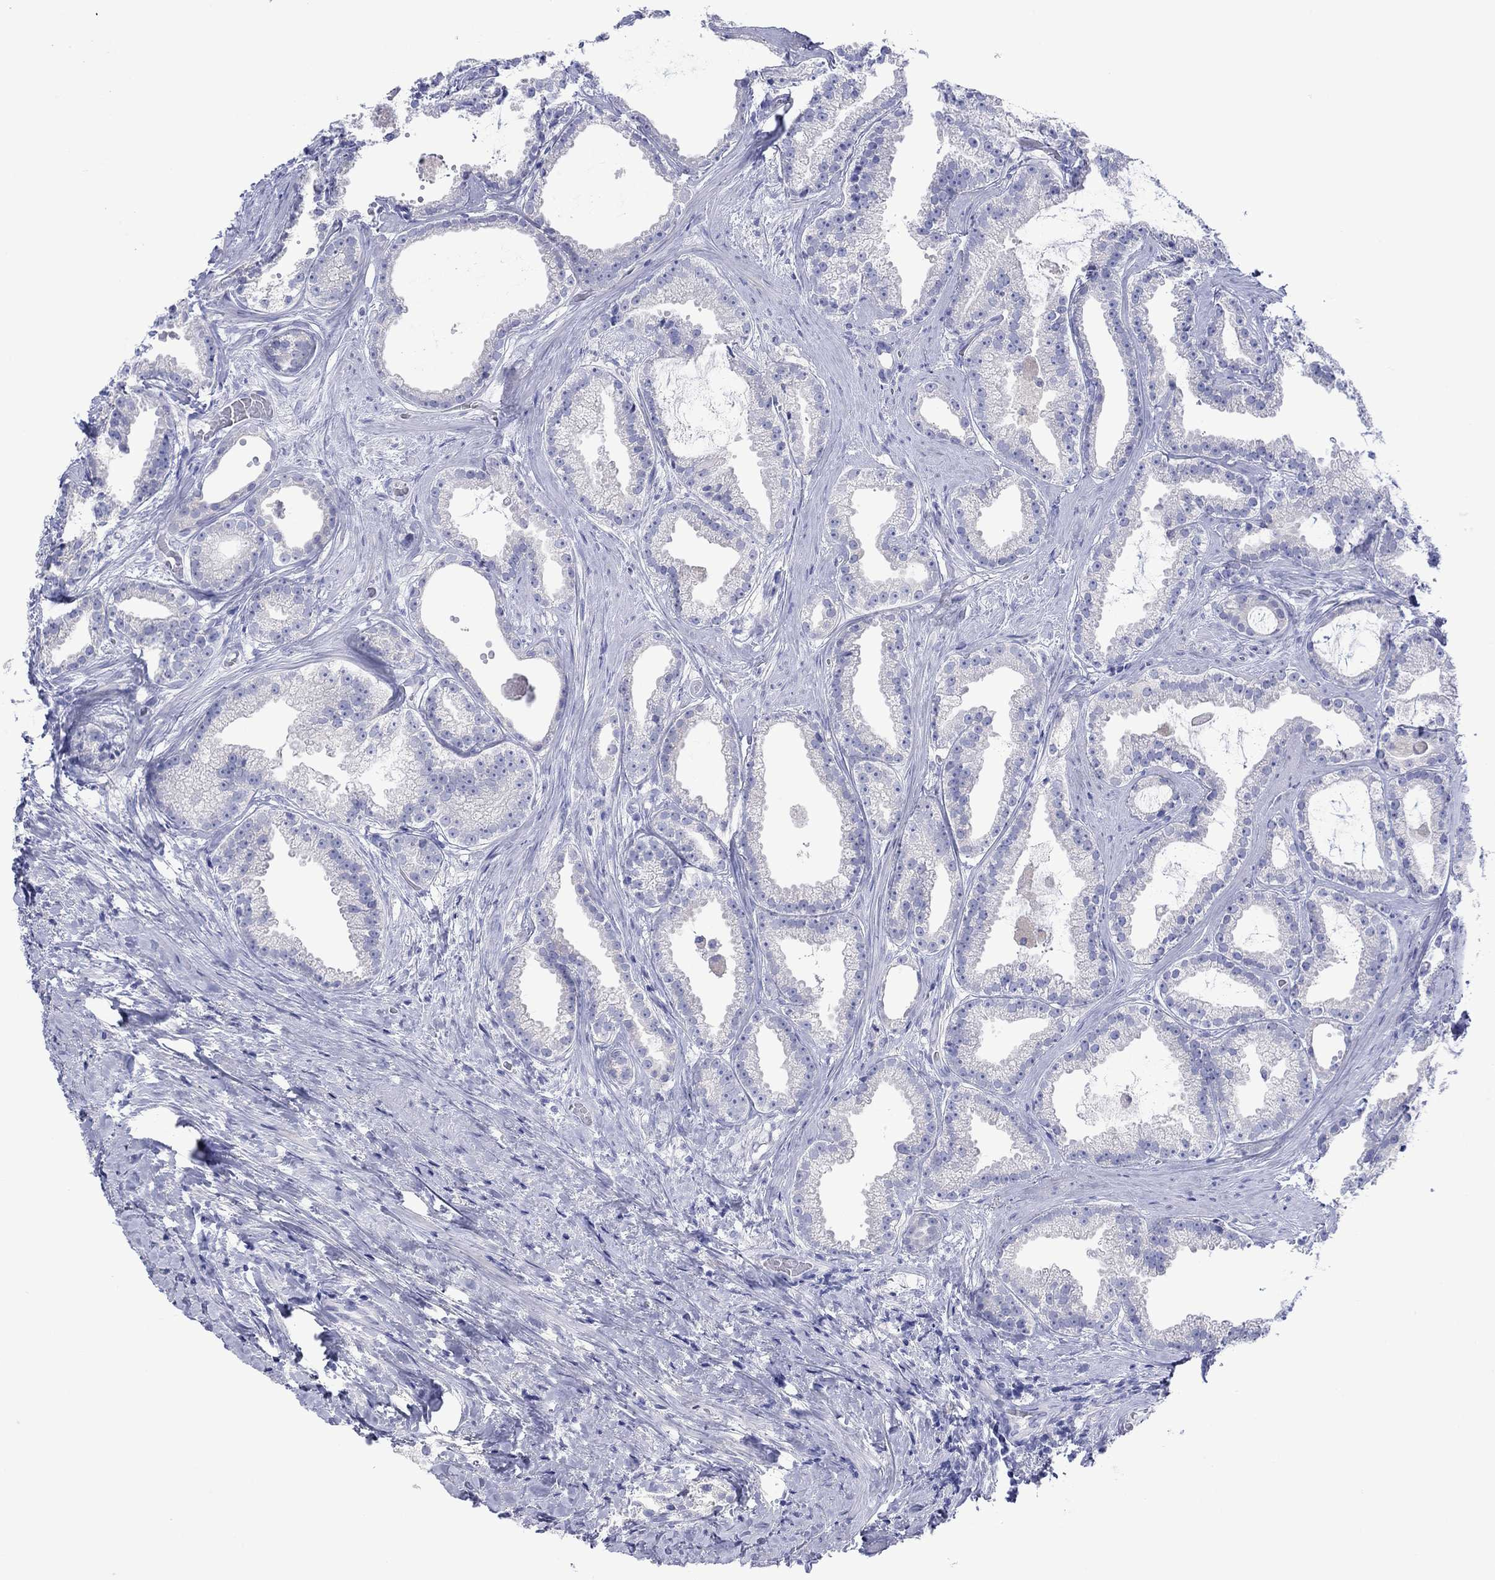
{"staining": {"intensity": "negative", "quantity": "none", "location": "none"}, "tissue": "prostate cancer", "cell_type": "Tumor cells", "image_type": "cancer", "snomed": [{"axis": "morphology", "description": "Adenocarcinoma, NOS"}, {"axis": "morphology", "description": "Adenocarcinoma, High grade"}, {"axis": "topography", "description": "Prostate"}], "caption": "An IHC image of prostate cancer (adenocarcinoma) is shown. There is no staining in tumor cells of prostate cancer (adenocarcinoma). Brightfield microscopy of immunohistochemistry stained with DAB (brown) and hematoxylin (blue), captured at high magnification.", "gene": "MLANA", "patient": {"sex": "male", "age": 64}}